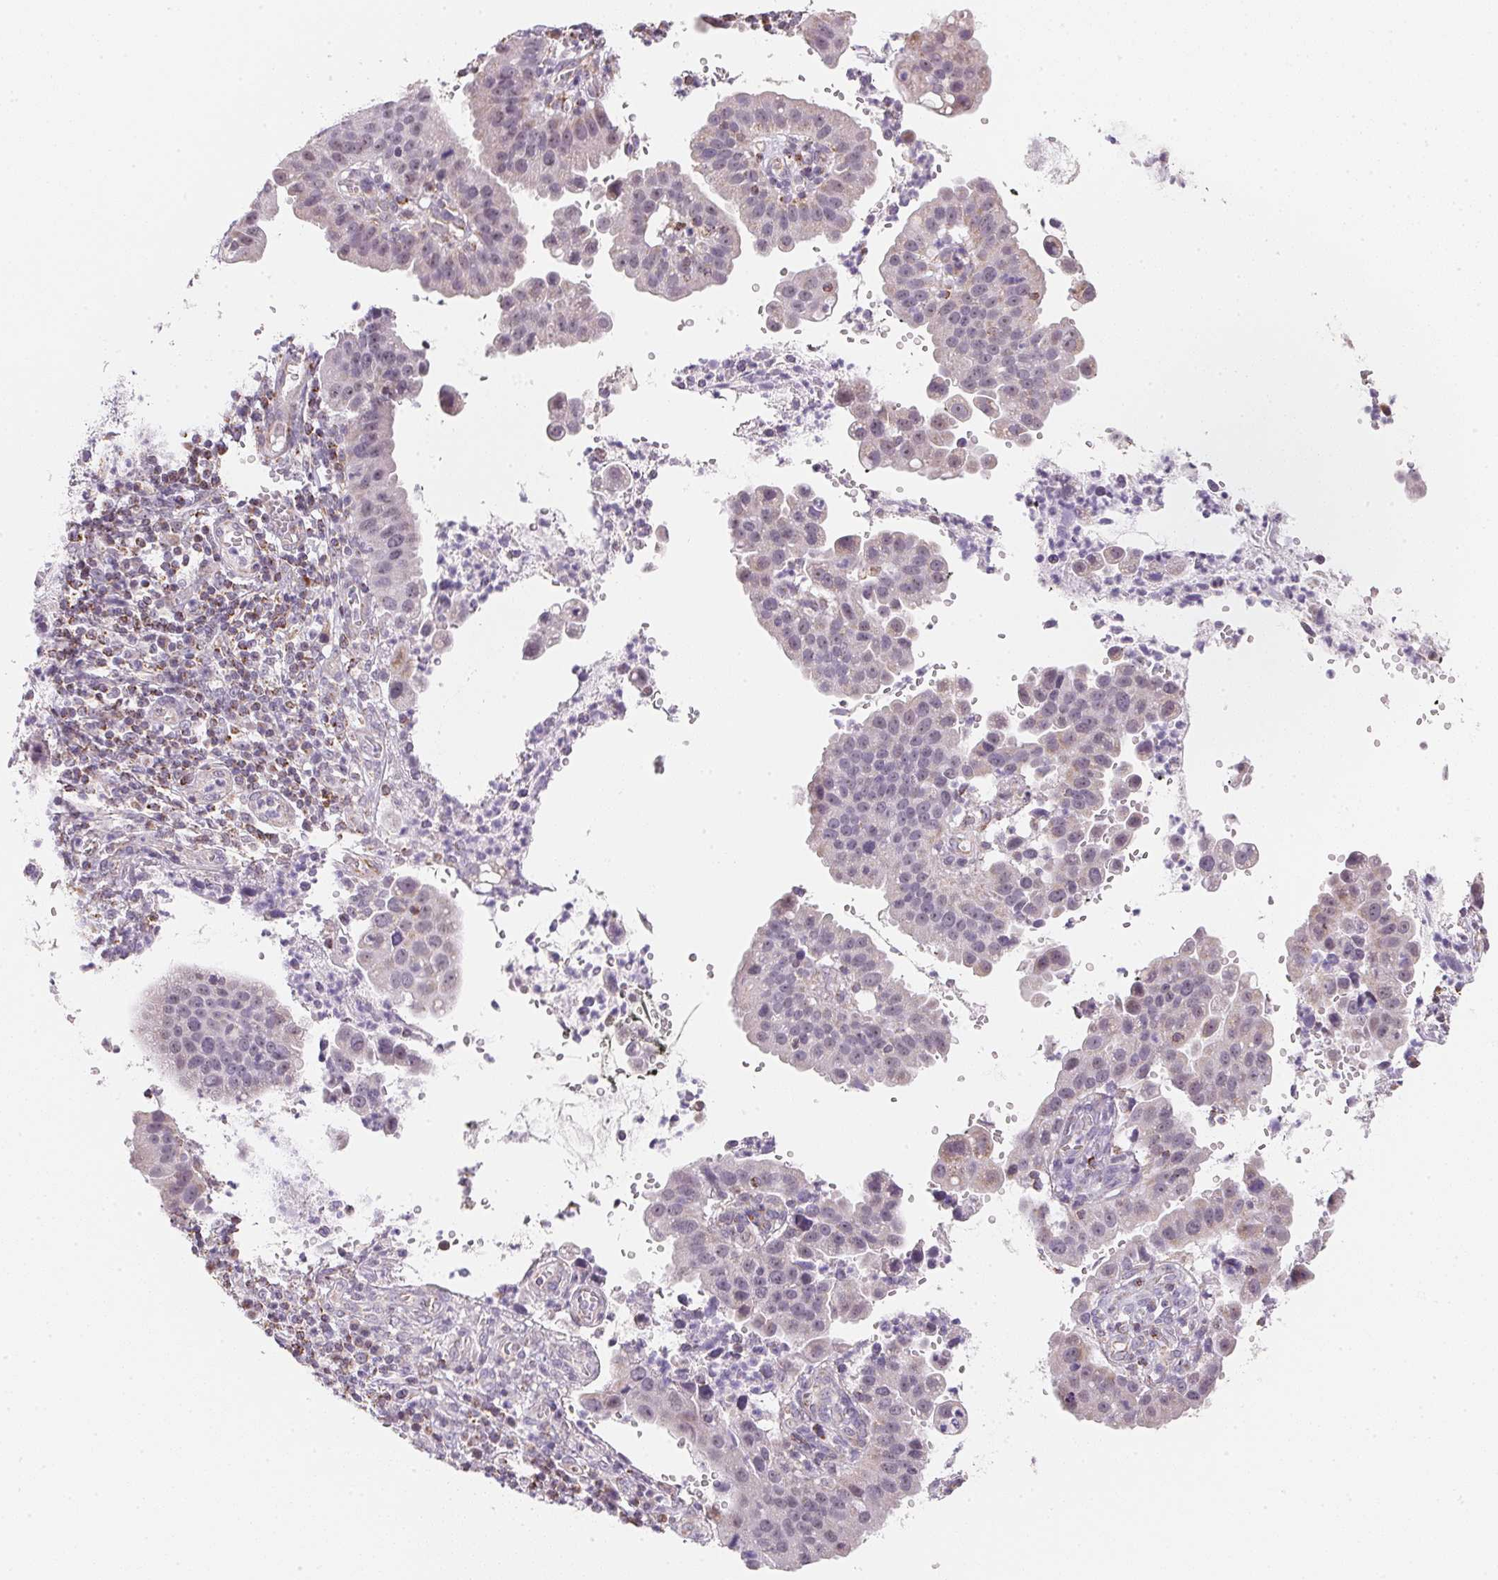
{"staining": {"intensity": "negative", "quantity": "none", "location": "none"}, "tissue": "cervical cancer", "cell_type": "Tumor cells", "image_type": "cancer", "snomed": [{"axis": "morphology", "description": "Adenocarcinoma, NOS"}, {"axis": "topography", "description": "Cervix"}], "caption": "The micrograph reveals no staining of tumor cells in cervical cancer (adenocarcinoma).", "gene": "GIPC2", "patient": {"sex": "female", "age": 34}}